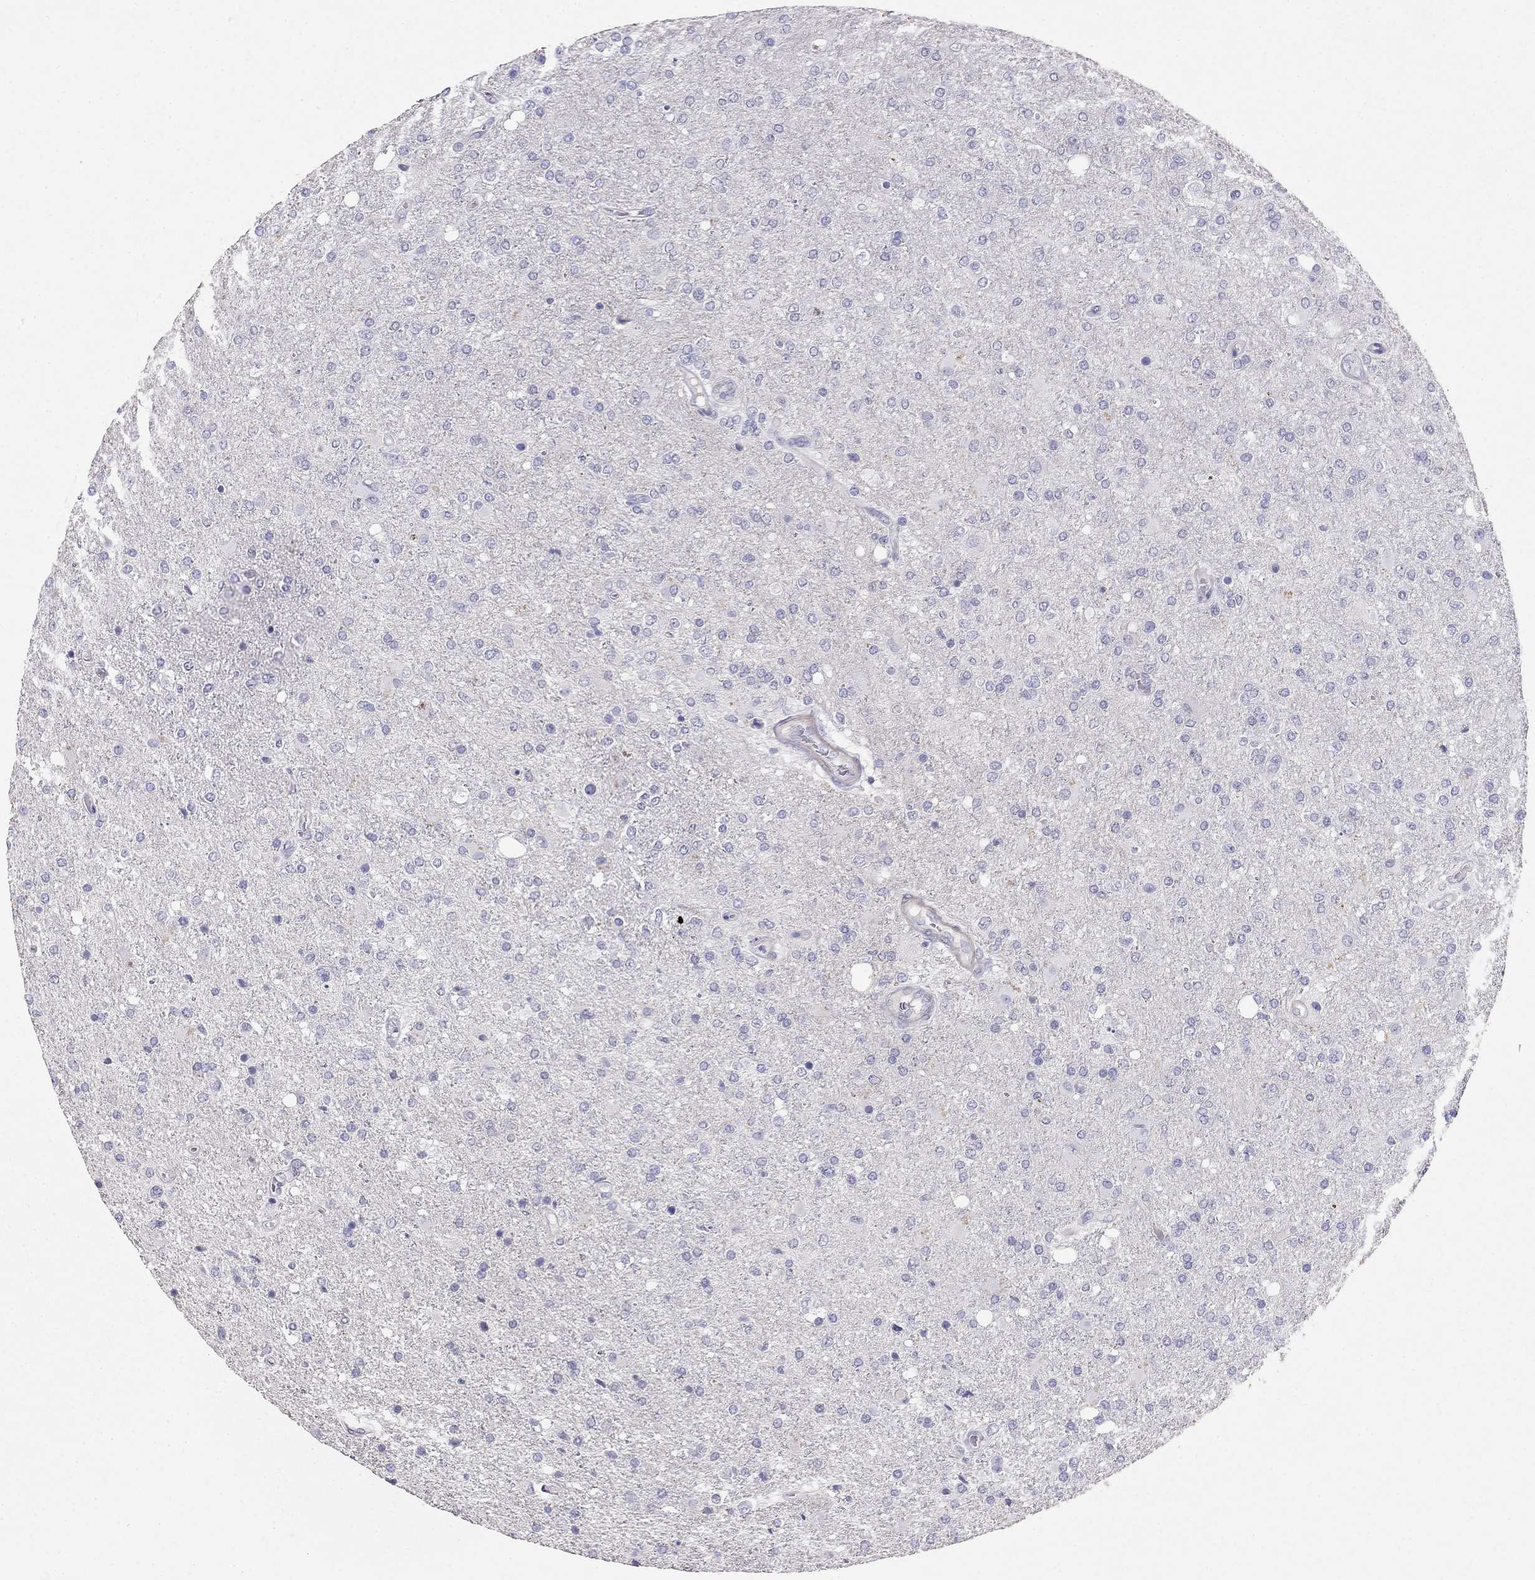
{"staining": {"intensity": "negative", "quantity": "none", "location": "none"}, "tissue": "glioma", "cell_type": "Tumor cells", "image_type": "cancer", "snomed": [{"axis": "morphology", "description": "Glioma, malignant, High grade"}, {"axis": "topography", "description": "Cerebral cortex"}], "caption": "Immunohistochemistry (IHC) histopathology image of malignant glioma (high-grade) stained for a protein (brown), which shows no expression in tumor cells.", "gene": "LY6H", "patient": {"sex": "male", "age": 70}}